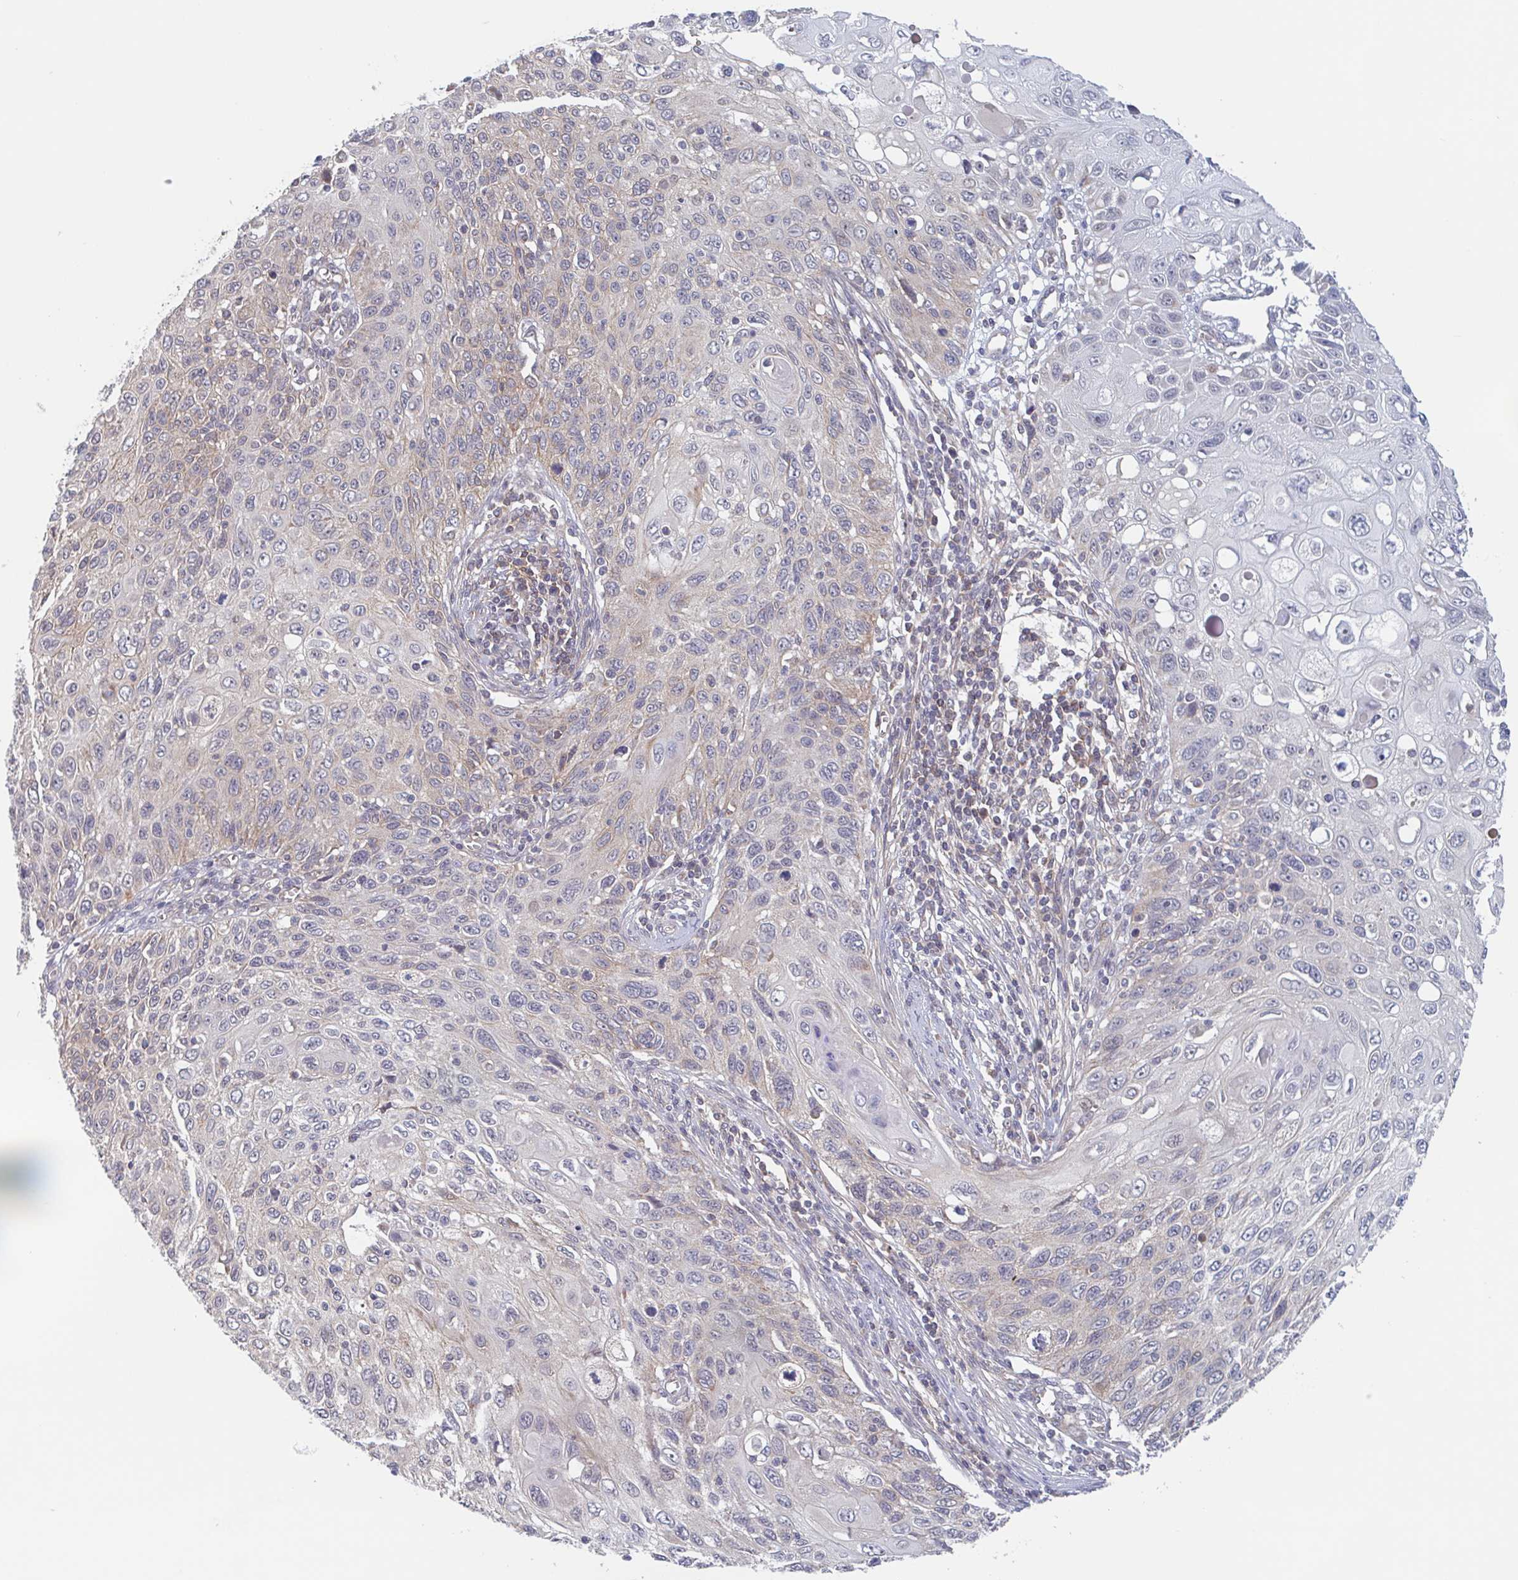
{"staining": {"intensity": "weak", "quantity": "25%-75%", "location": "cytoplasmic/membranous"}, "tissue": "cervical cancer", "cell_type": "Tumor cells", "image_type": "cancer", "snomed": [{"axis": "morphology", "description": "Squamous cell carcinoma, NOS"}, {"axis": "topography", "description": "Cervix"}], "caption": "Immunohistochemistry (IHC) histopathology image of human cervical cancer (squamous cell carcinoma) stained for a protein (brown), which displays low levels of weak cytoplasmic/membranous positivity in approximately 25%-75% of tumor cells.", "gene": "SURF1", "patient": {"sex": "female", "age": 70}}